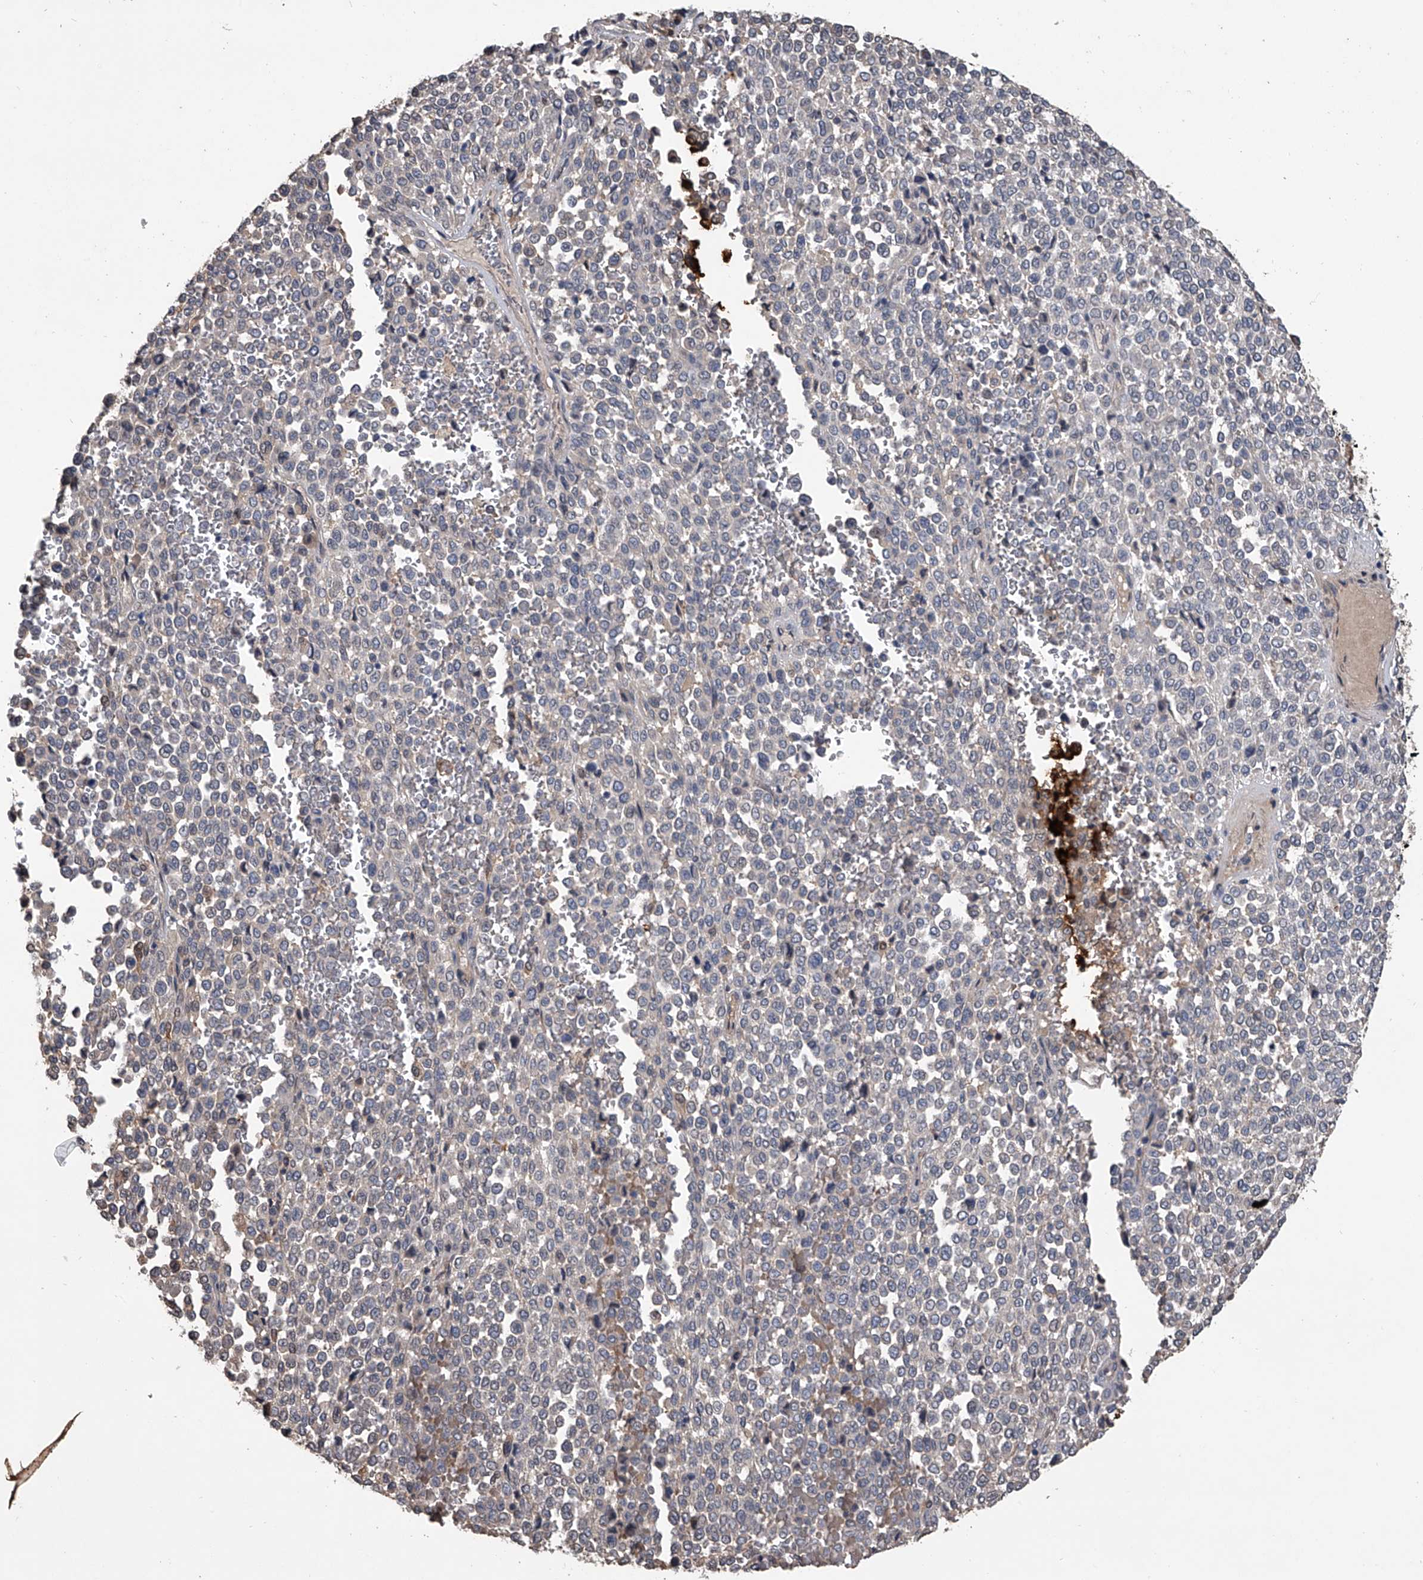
{"staining": {"intensity": "negative", "quantity": "none", "location": "none"}, "tissue": "melanoma", "cell_type": "Tumor cells", "image_type": "cancer", "snomed": [{"axis": "morphology", "description": "Malignant melanoma, Metastatic site"}, {"axis": "topography", "description": "Pancreas"}], "caption": "High magnification brightfield microscopy of melanoma stained with DAB (3,3'-diaminobenzidine) (brown) and counterstained with hematoxylin (blue): tumor cells show no significant expression.", "gene": "DOCK9", "patient": {"sex": "female", "age": 30}}